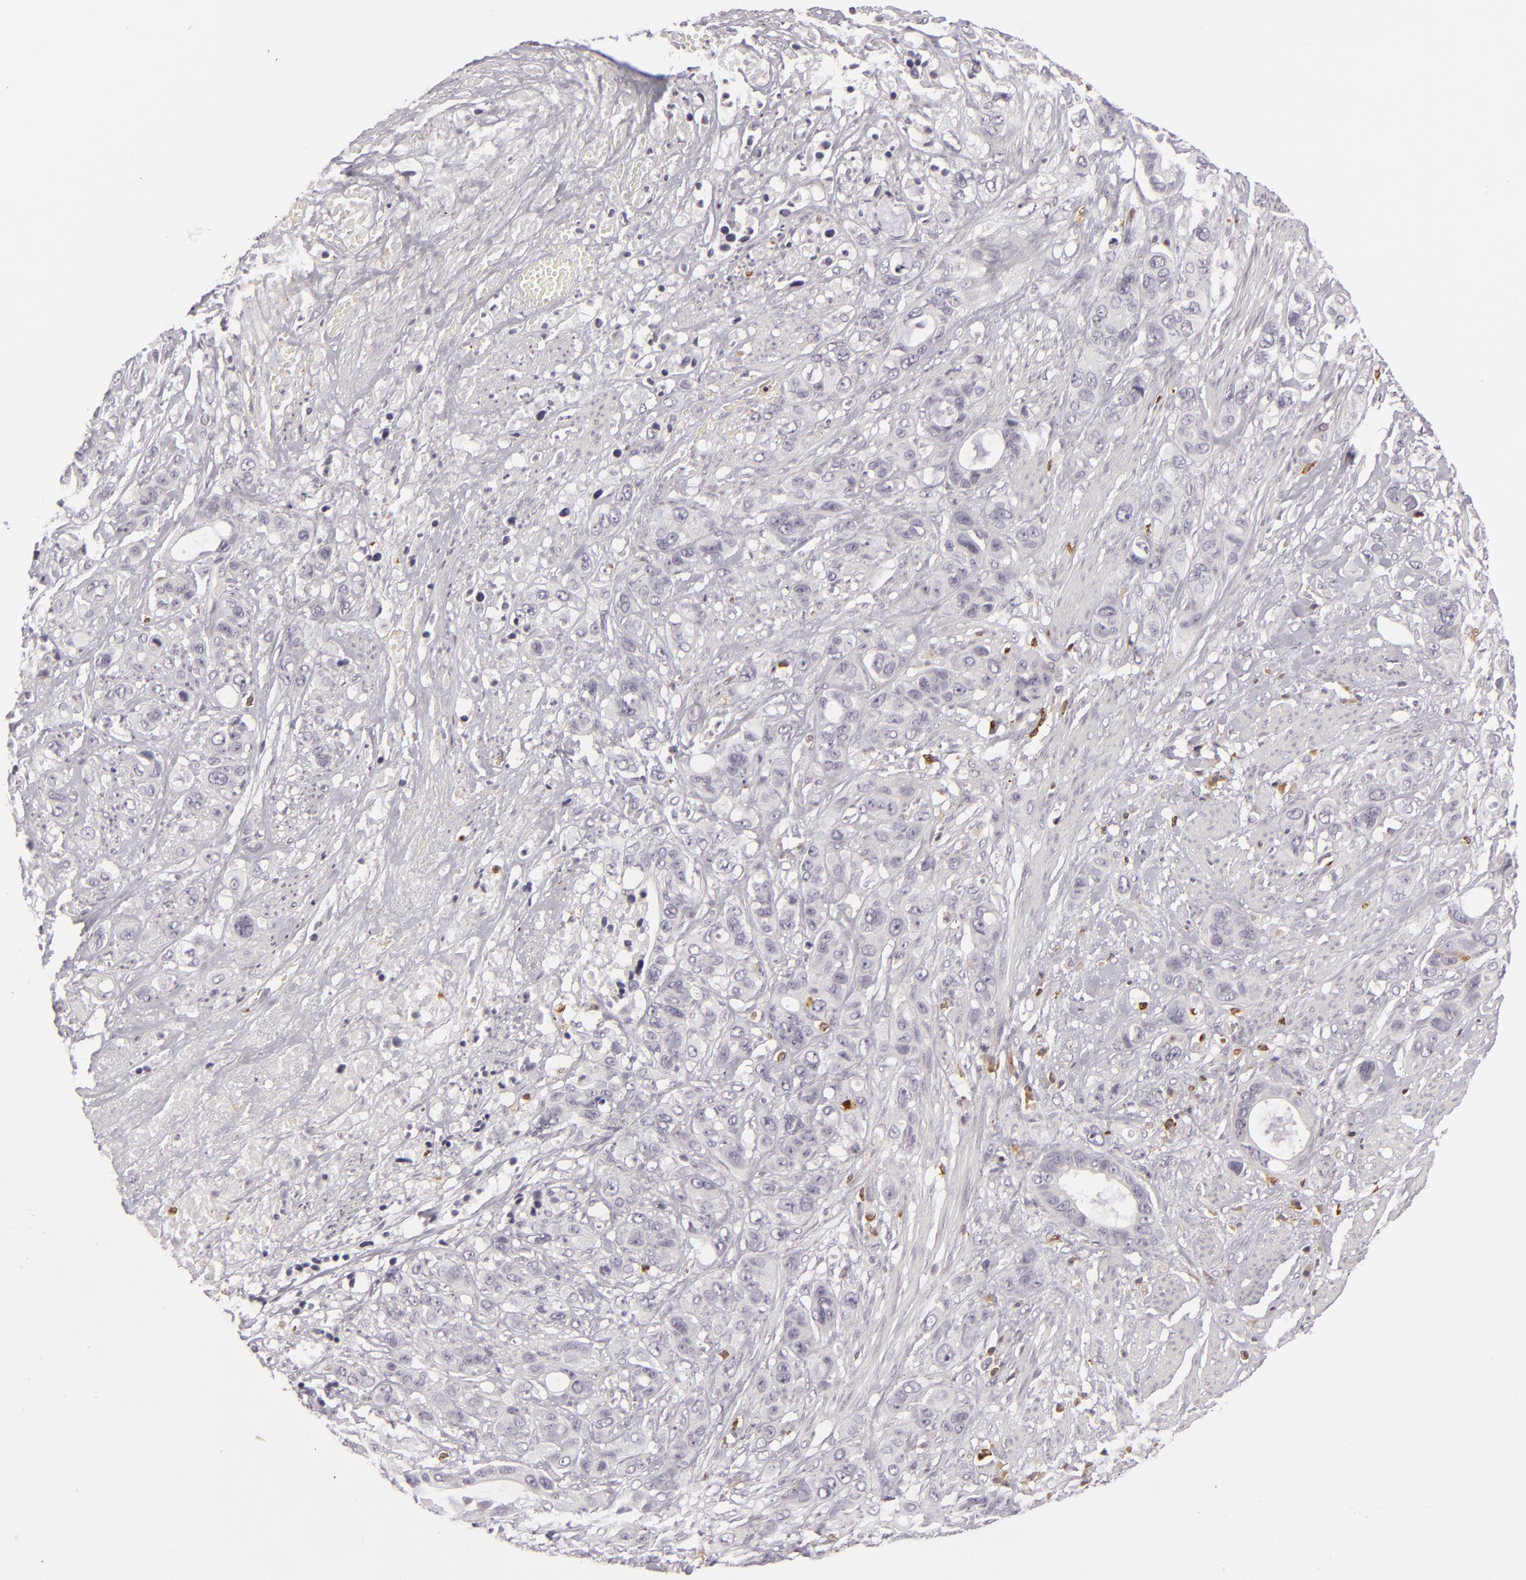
{"staining": {"intensity": "negative", "quantity": "none", "location": "none"}, "tissue": "stomach cancer", "cell_type": "Tumor cells", "image_type": "cancer", "snomed": [{"axis": "morphology", "description": "Adenocarcinoma, NOS"}, {"axis": "topography", "description": "Stomach, upper"}], "caption": "Immunohistochemical staining of stomach cancer (adenocarcinoma) demonstrates no significant positivity in tumor cells.", "gene": "APOBEC3G", "patient": {"sex": "male", "age": 47}}